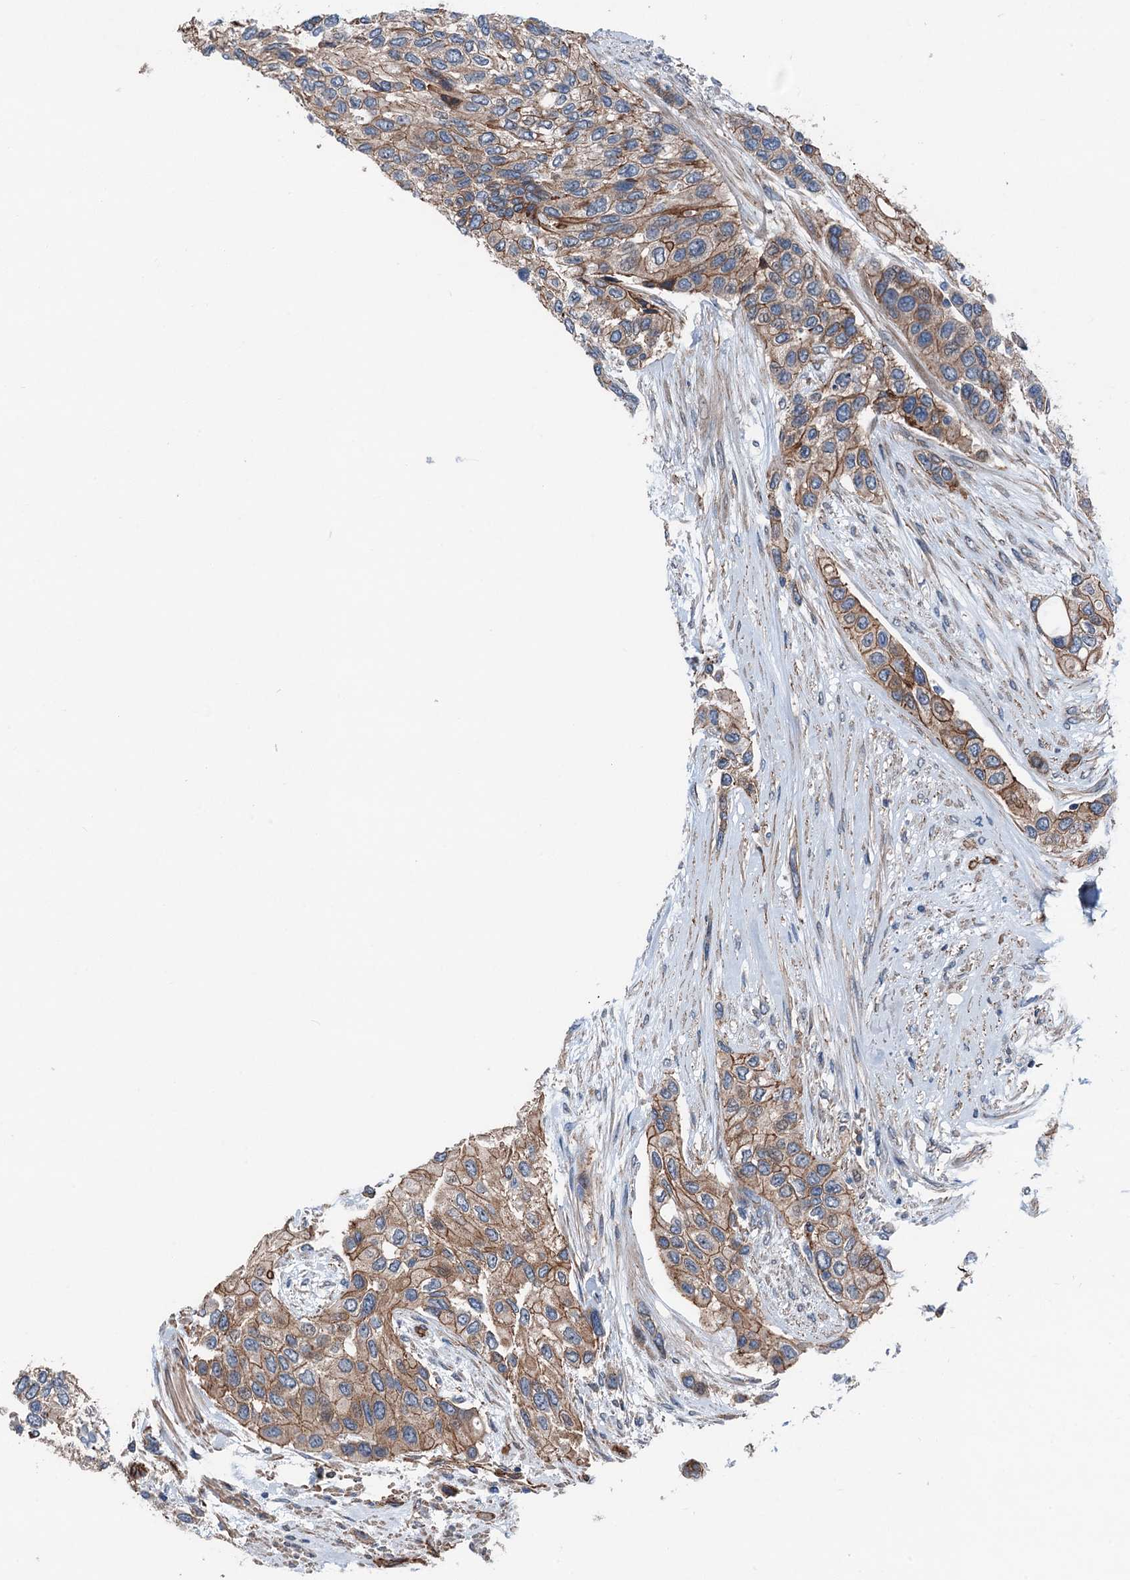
{"staining": {"intensity": "moderate", "quantity": ">75%", "location": "cytoplasmic/membranous"}, "tissue": "urothelial cancer", "cell_type": "Tumor cells", "image_type": "cancer", "snomed": [{"axis": "morphology", "description": "Normal tissue, NOS"}, {"axis": "morphology", "description": "Urothelial carcinoma, High grade"}, {"axis": "topography", "description": "Vascular tissue"}, {"axis": "topography", "description": "Urinary bladder"}], "caption": "A medium amount of moderate cytoplasmic/membranous expression is seen in approximately >75% of tumor cells in urothelial cancer tissue. (brown staining indicates protein expression, while blue staining denotes nuclei).", "gene": "NMRAL1", "patient": {"sex": "female", "age": 56}}